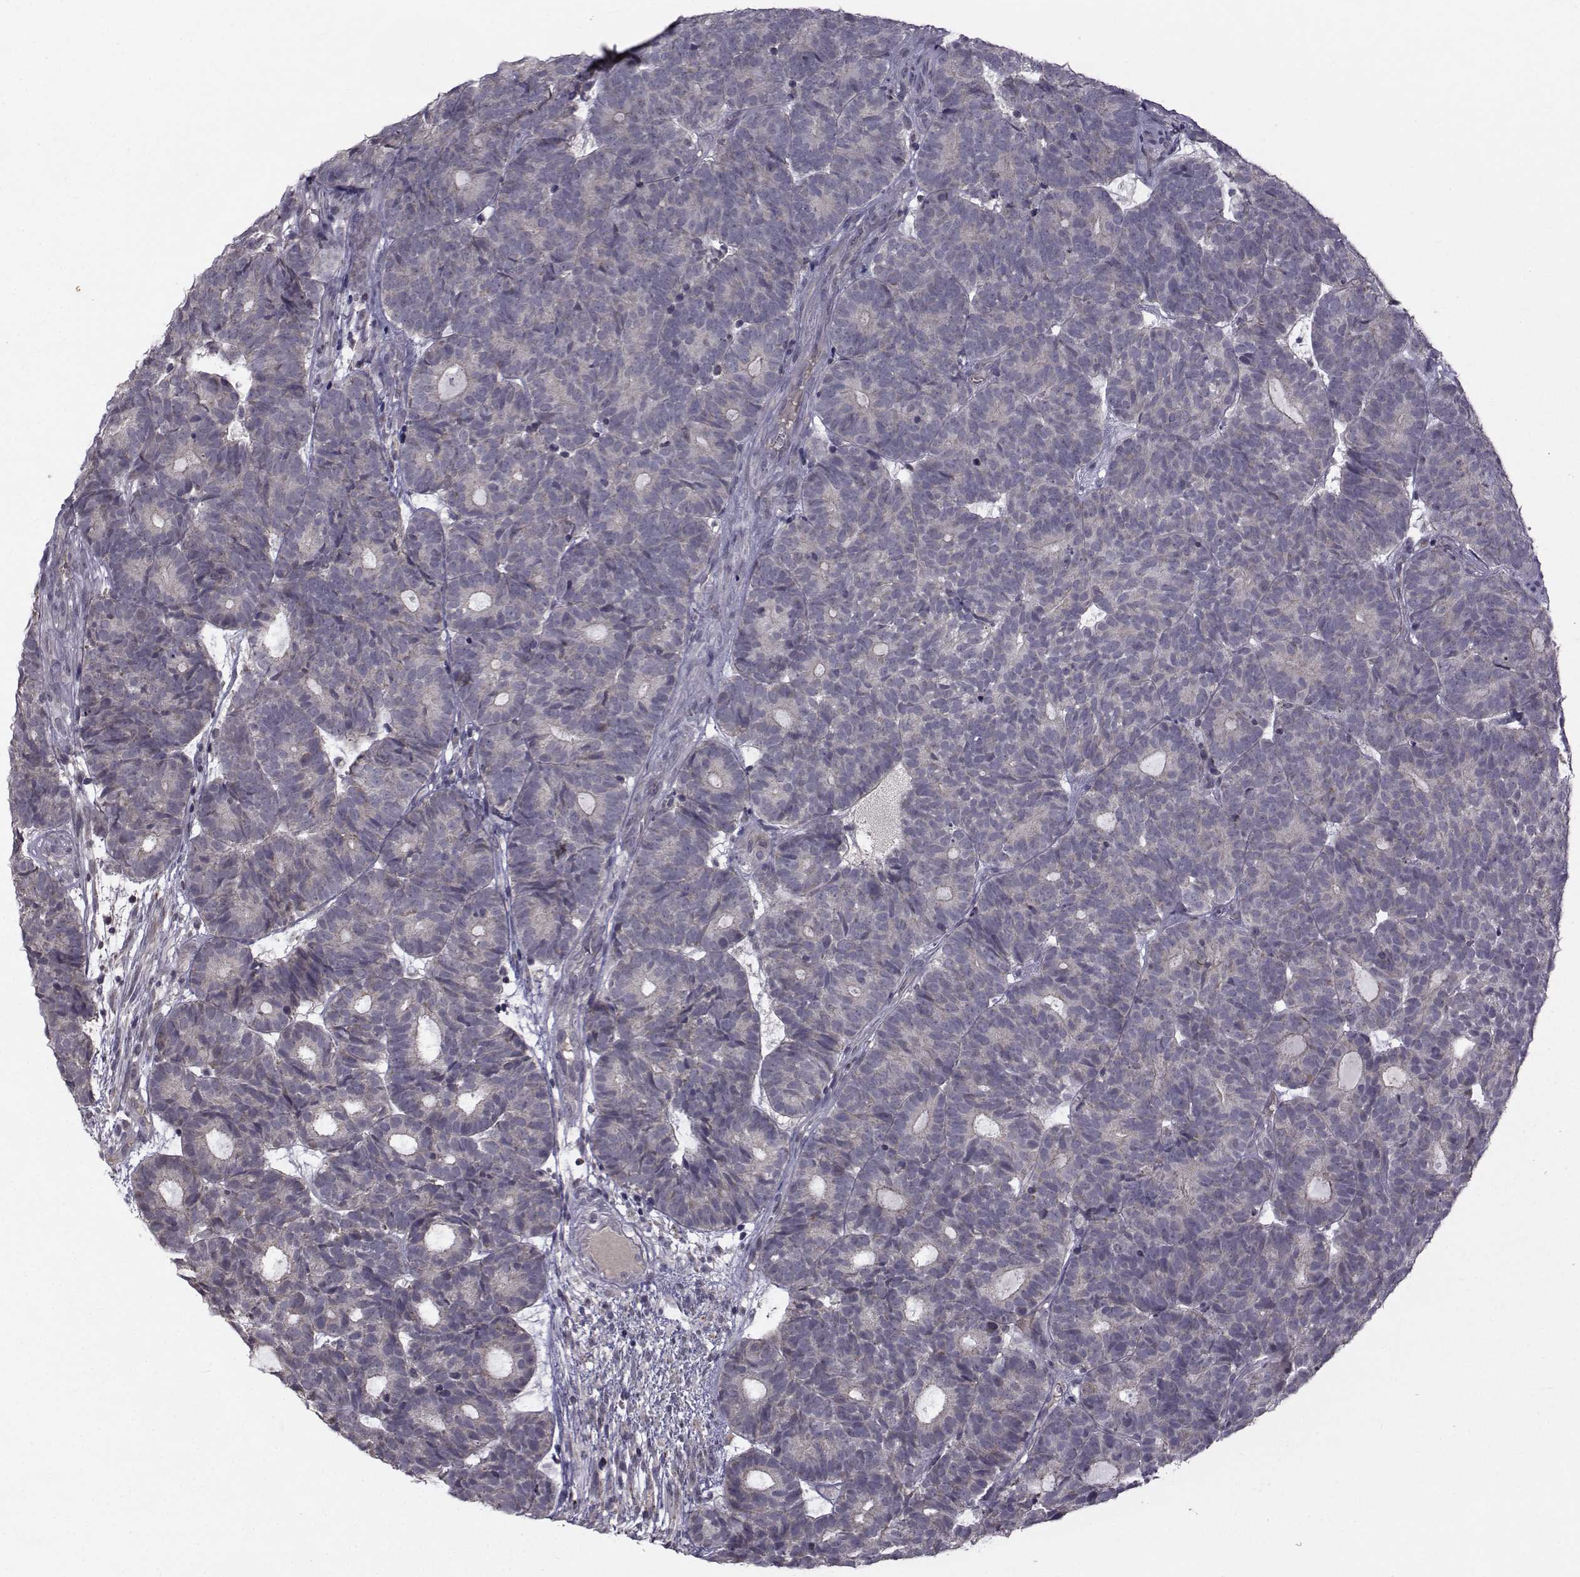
{"staining": {"intensity": "negative", "quantity": "none", "location": "none"}, "tissue": "head and neck cancer", "cell_type": "Tumor cells", "image_type": "cancer", "snomed": [{"axis": "morphology", "description": "Adenocarcinoma, NOS"}, {"axis": "topography", "description": "Head-Neck"}], "caption": "The histopathology image demonstrates no significant positivity in tumor cells of head and neck cancer.", "gene": "FDXR", "patient": {"sex": "female", "age": 81}}